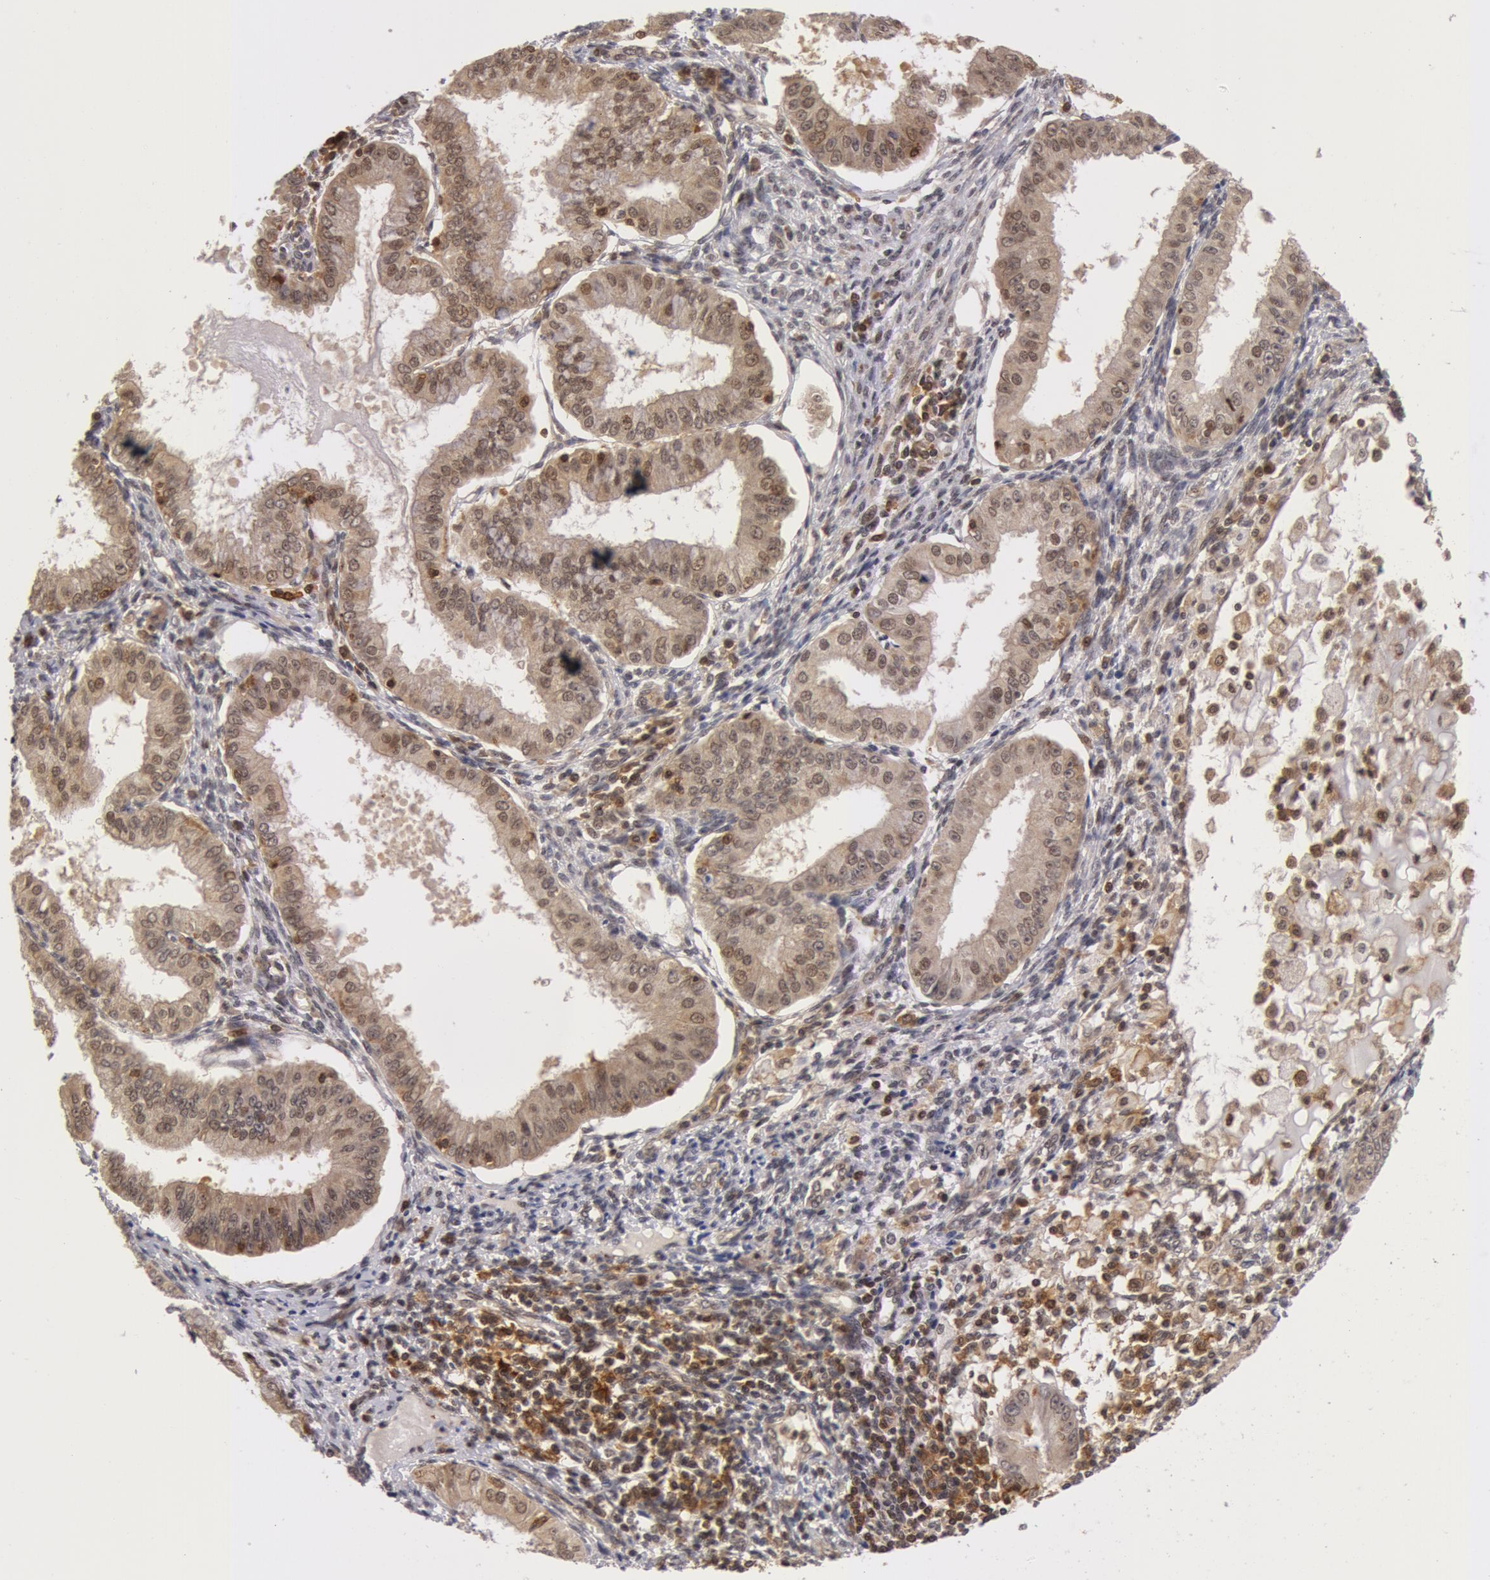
{"staining": {"intensity": "weak", "quantity": "25%-75%", "location": "nuclear"}, "tissue": "endometrial cancer", "cell_type": "Tumor cells", "image_type": "cancer", "snomed": [{"axis": "morphology", "description": "Adenocarcinoma, NOS"}, {"axis": "topography", "description": "Endometrium"}], "caption": "IHC of human endometrial adenocarcinoma shows low levels of weak nuclear staining in approximately 25%-75% of tumor cells.", "gene": "ZNF350", "patient": {"sex": "female", "age": 76}}